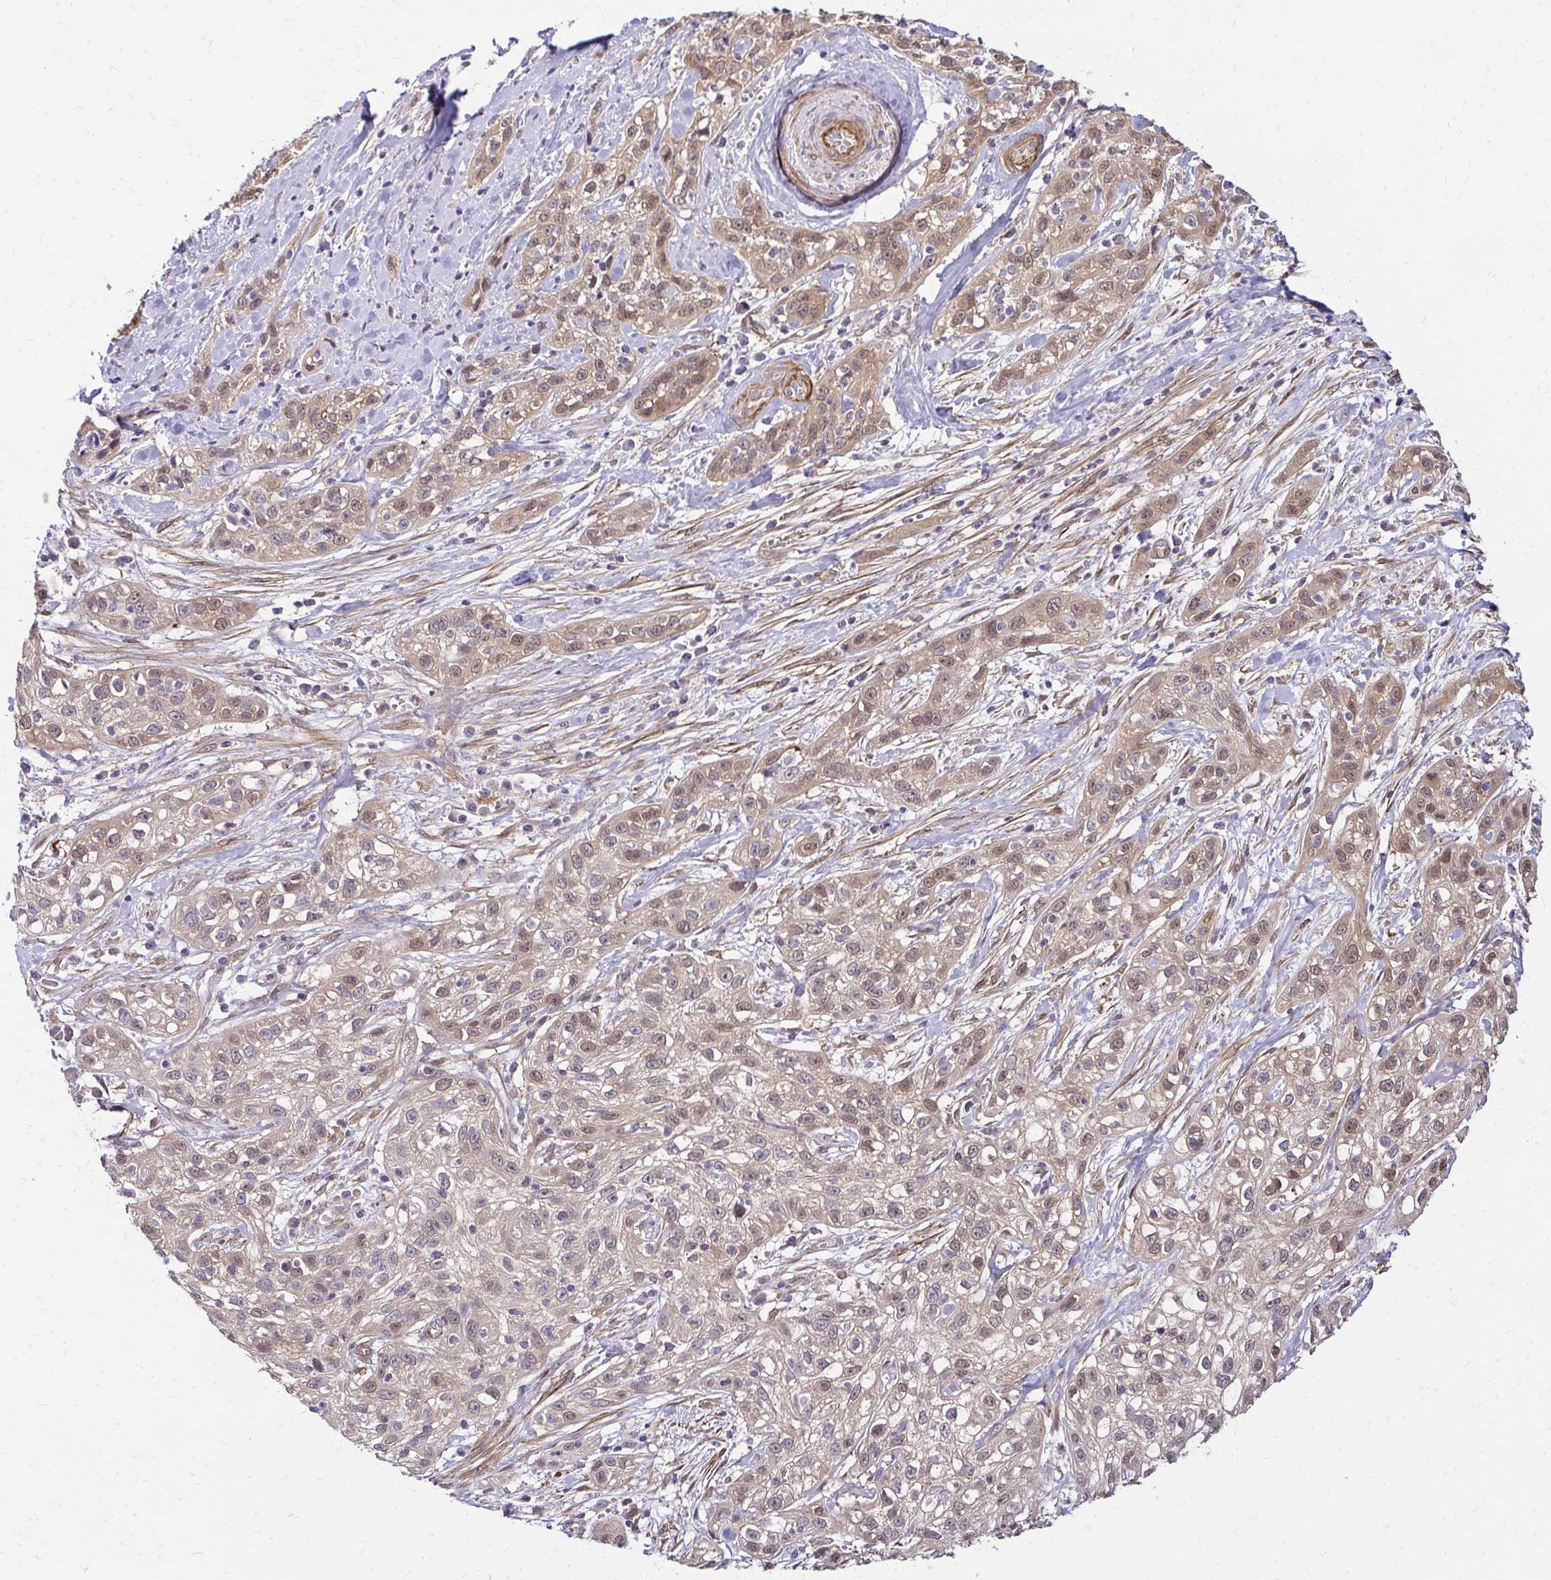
{"staining": {"intensity": "moderate", "quantity": "25%-75%", "location": "cytoplasmic/membranous,nuclear"}, "tissue": "skin cancer", "cell_type": "Tumor cells", "image_type": "cancer", "snomed": [{"axis": "morphology", "description": "Squamous cell carcinoma, NOS"}, {"axis": "topography", "description": "Skin"}], "caption": "This histopathology image reveals IHC staining of human squamous cell carcinoma (skin), with medium moderate cytoplasmic/membranous and nuclear expression in approximately 25%-75% of tumor cells.", "gene": "YAP1", "patient": {"sex": "male", "age": 82}}